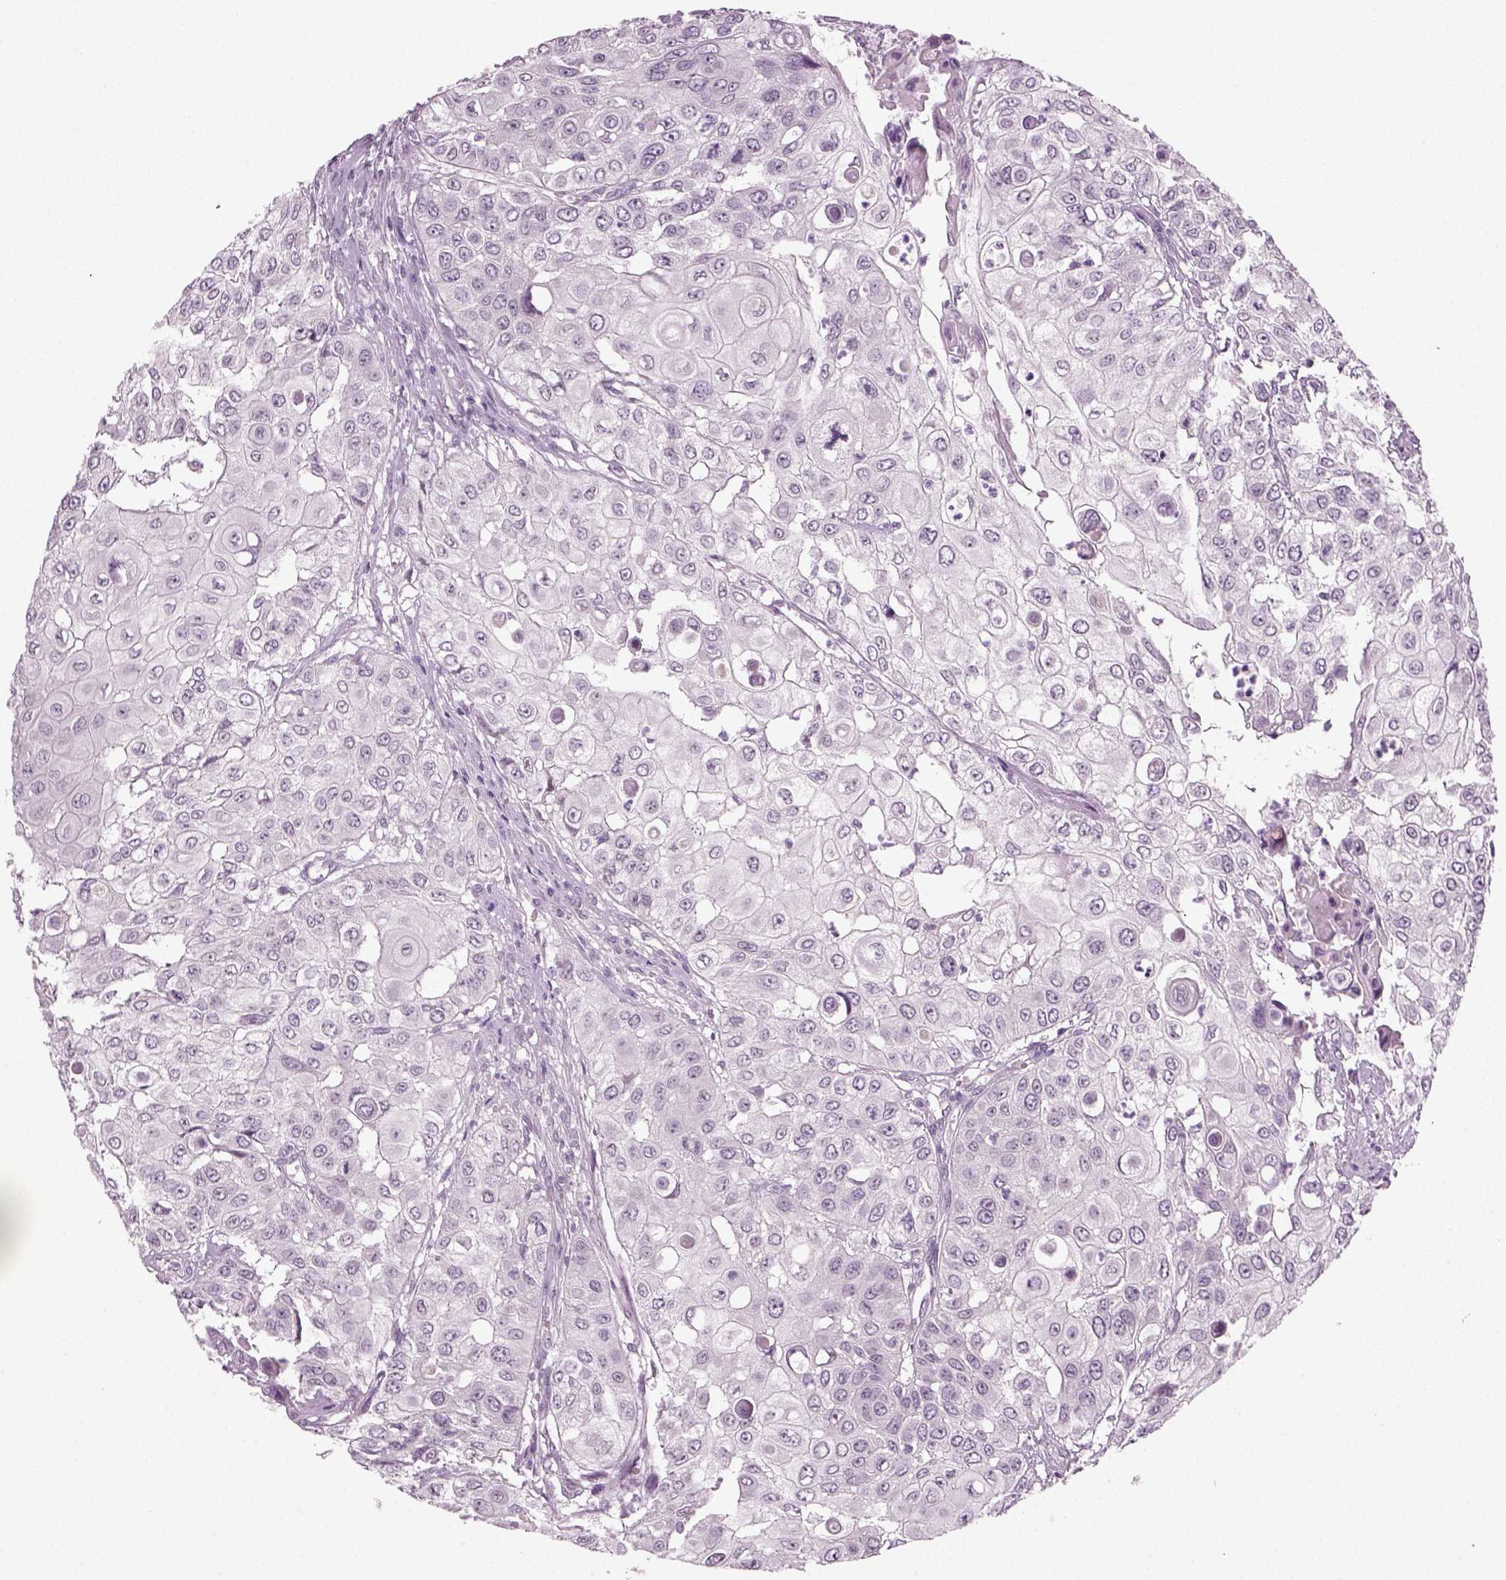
{"staining": {"intensity": "negative", "quantity": "none", "location": "none"}, "tissue": "urothelial cancer", "cell_type": "Tumor cells", "image_type": "cancer", "snomed": [{"axis": "morphology", "description": "Urothelial carcinoma, High grade"}, {"axis": "topography", "description": "Urinary bladder"}], "caption": "Urothelial cancer was stained to show a protein in brown. There is no significant positivity in tumor cells.", "gene": "SYNGAP1", "patient": {"sex": "female", "age": 79}}